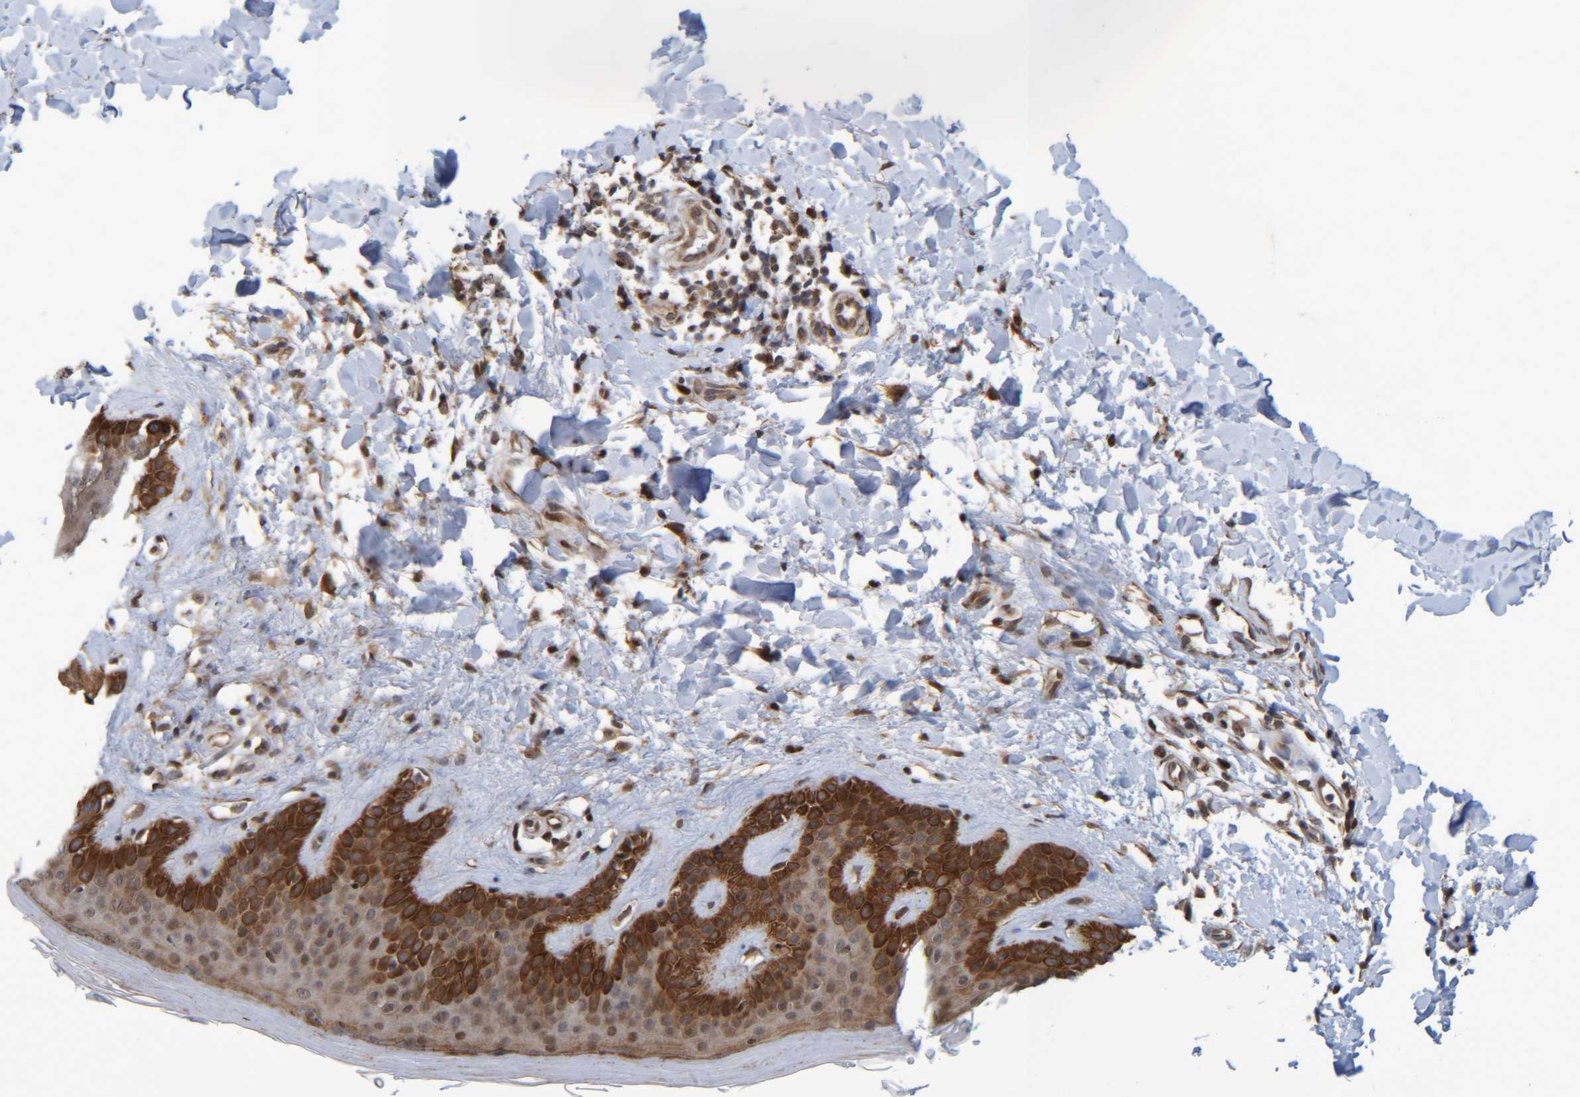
{"staining": {"intensity": "moderate", "quantity": ">75%", "location": "cytoplasmic/membranous"}, "tissue": "skin", "cell_type": "Fibroblasts", "image_type": "normal", "snomed": [{"axis": "morphology", "description": "Normal tissue, NOS"}, {"axis": "morphology", "description": "Malignant melanoma, Metastatic site"}, {"axis": "topography", "description": "Skin"}], "caption": "Unremarkable skin was stained to show a protein in brown. There is medium levels of moderate cytoplasmic/membranous positivity in about >75% of fibroblasts. (Stains: DAB in brown, nuclei in blue, Microscopy: brightfield microscopy at high magnification).", "gene": "CCDC57", "patient": {"sex": "male", "age": 41}}